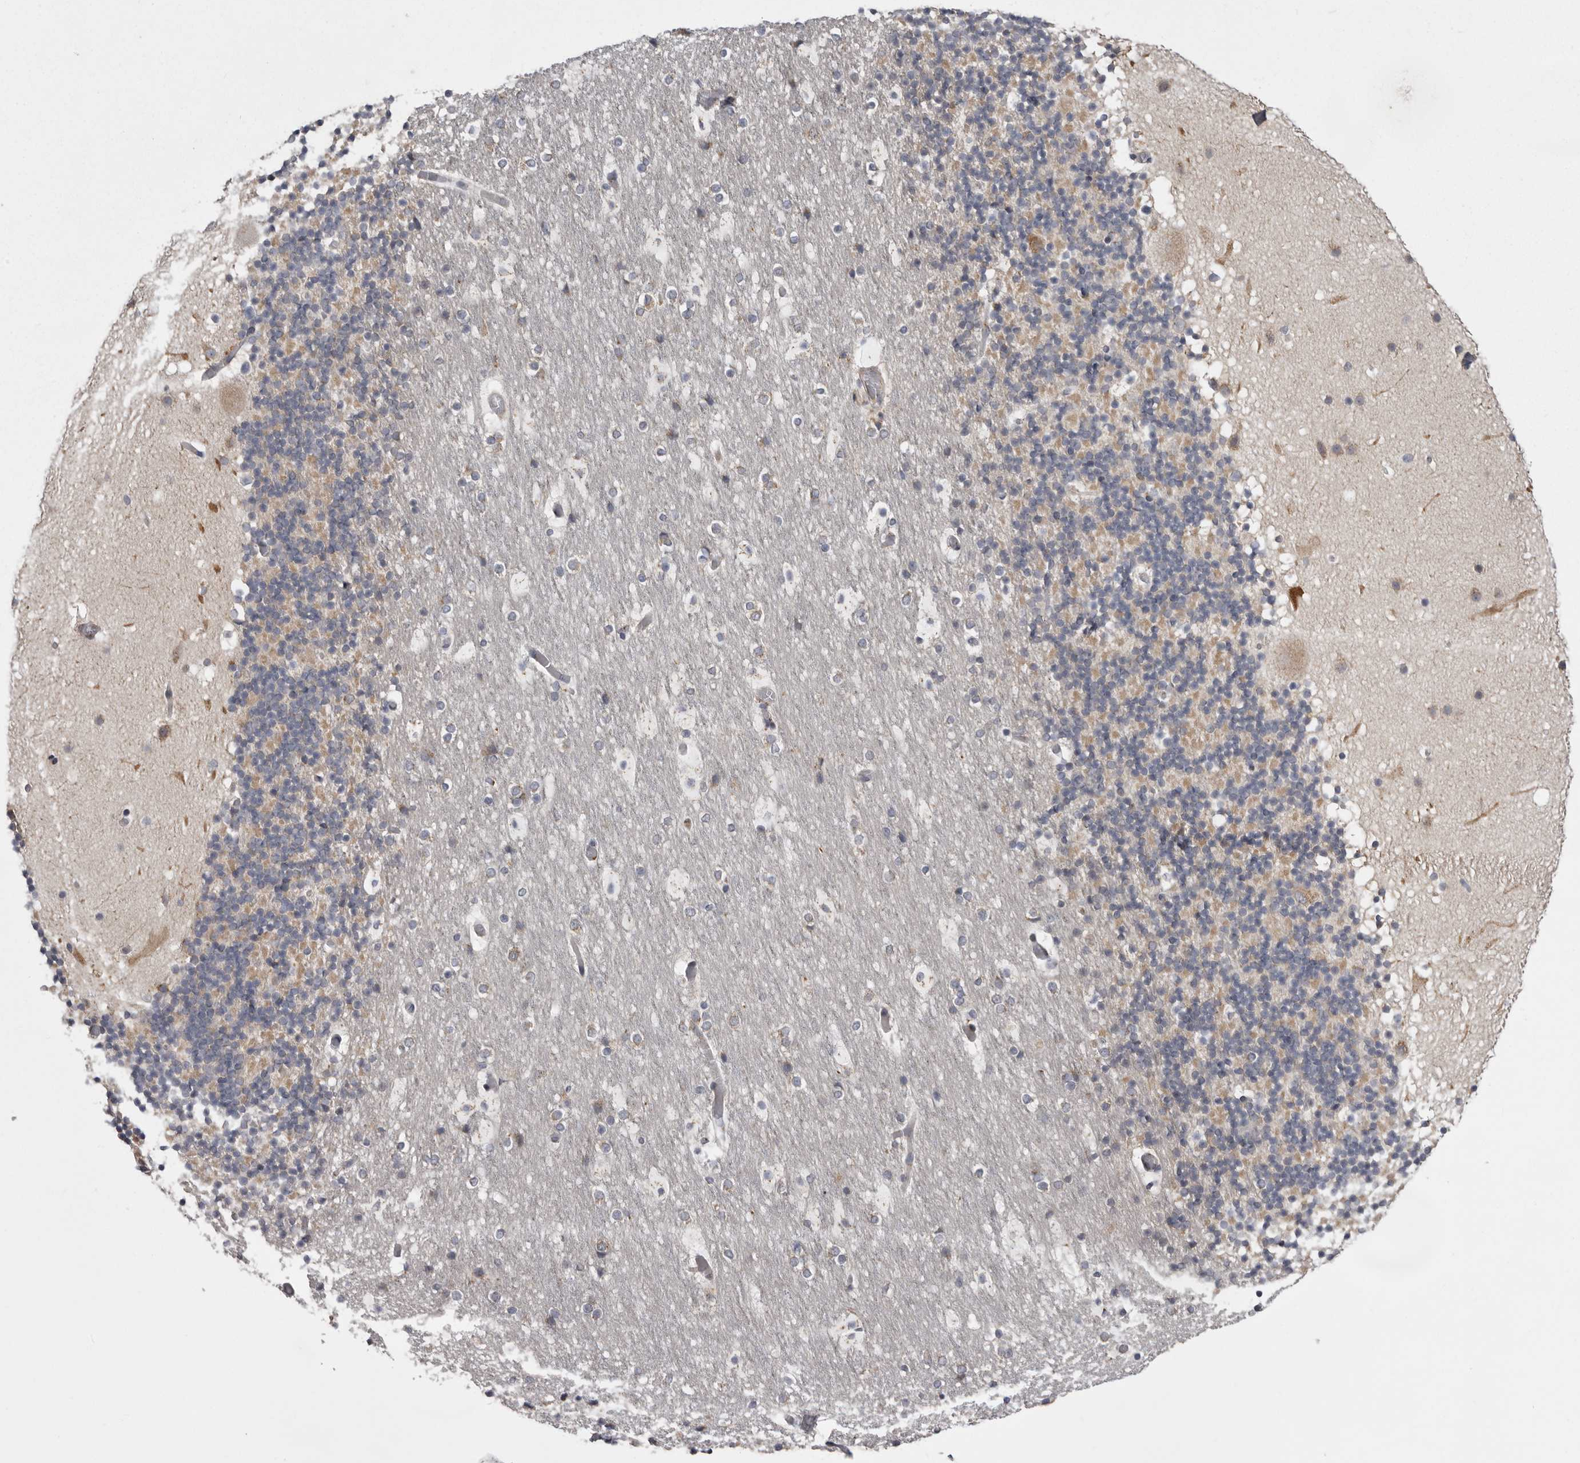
{"staining": {"intensity": "weak", "quantity": "25%-75%", "location": "cytoplasmic/membranous"}, "tissue": "cerebellum", "cell_type": "Cells in granular layer", "image_type": "normal", "snomed": [{"axis": "morphology", "description": "Normal tissue, NOS"}, {"axis": "topography", "description": "Cerebellum"}], "caption": "Immunohistochemical staining of benign human cerebellum demonstrates 25%-75% levels of weak cytoplasmic/membranous protein staining in about 25%-75% of cells in granular layer. Immunohistochemistry (ihc) stains the protein in brown and the nuclei are stained blue.", "gene": "WDR47", "patient": {"sex": "male", "age": 57}}